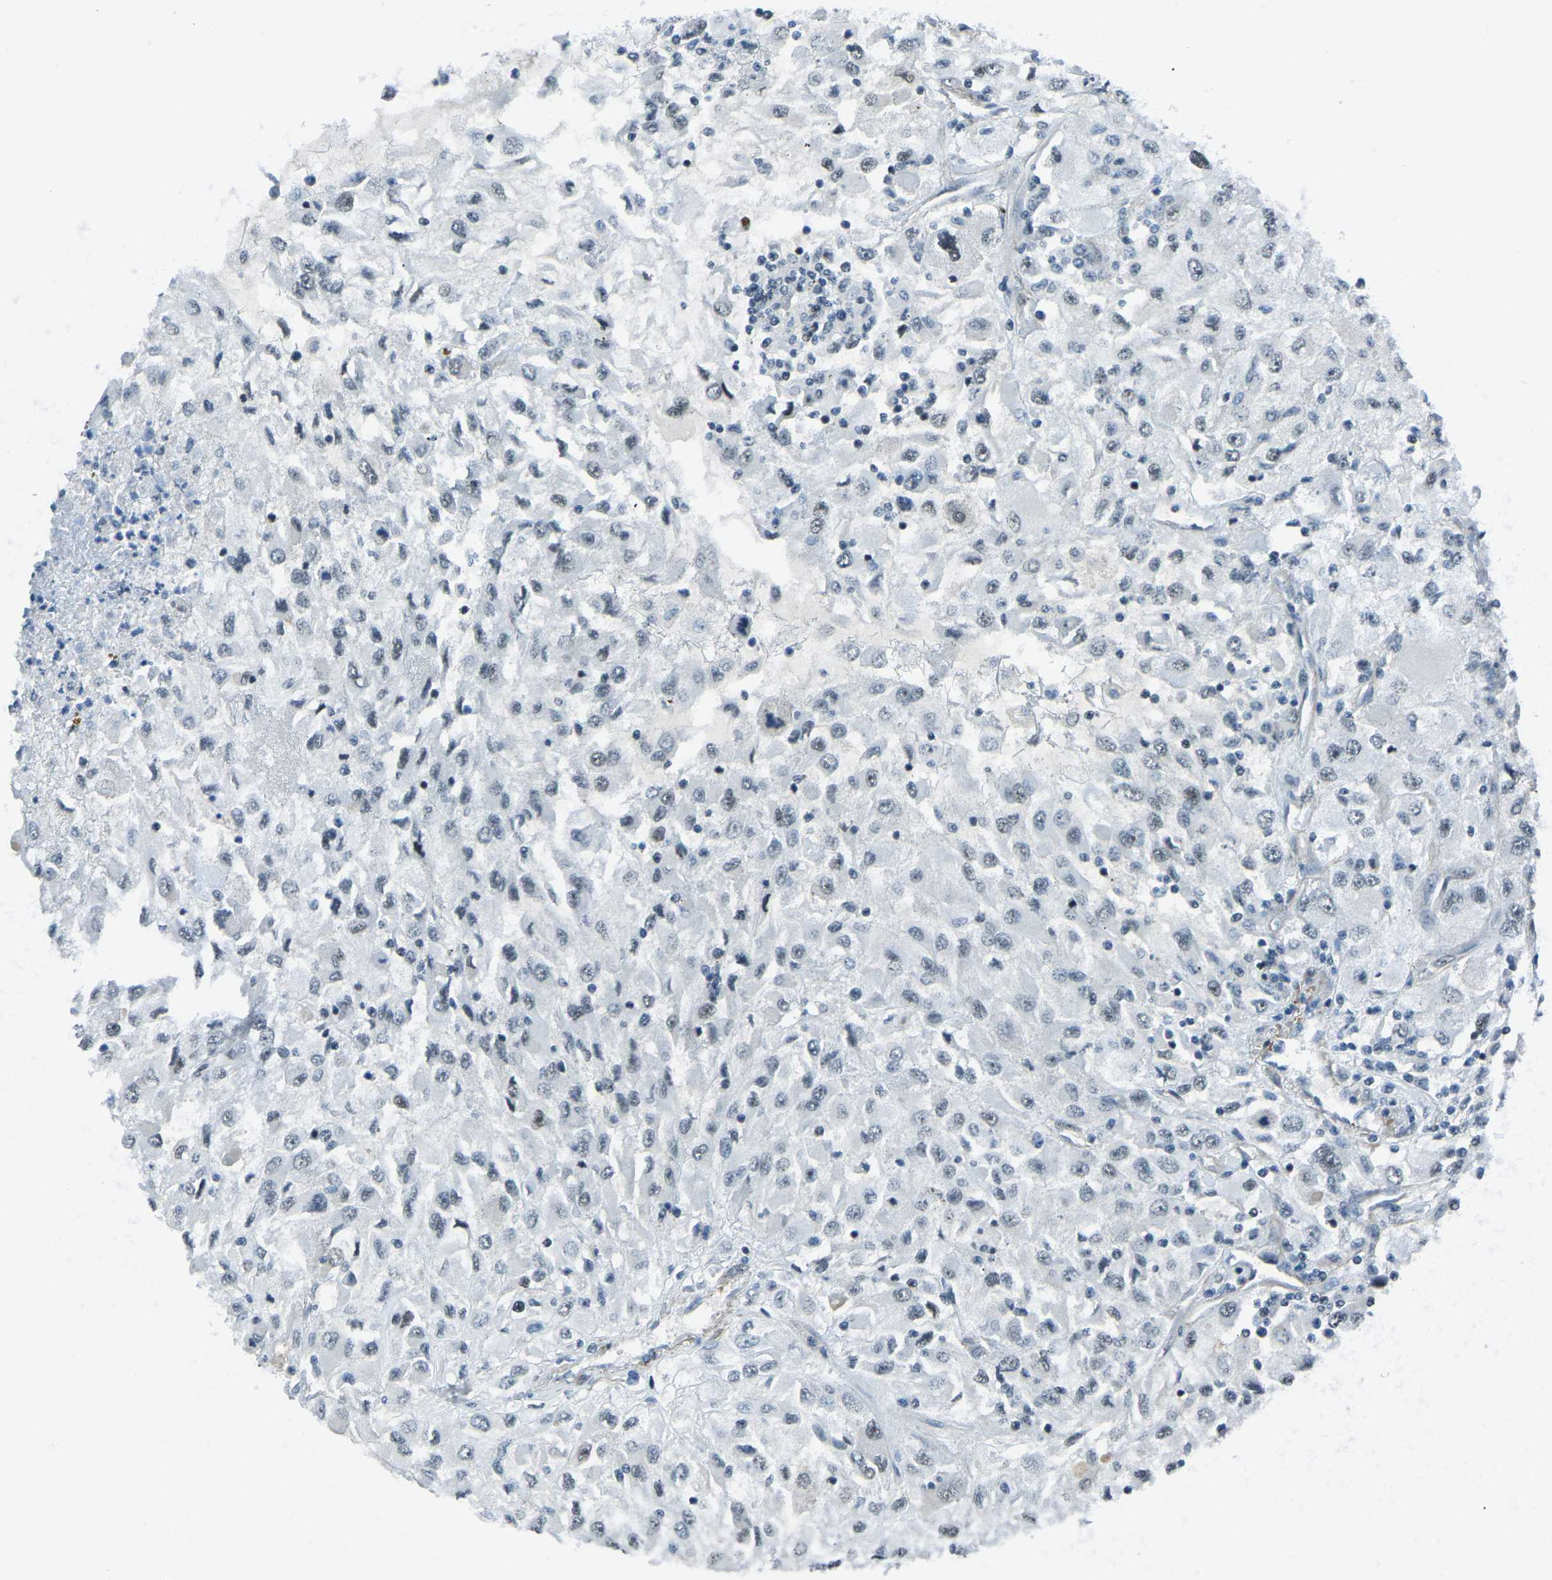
{"staining": {"intensity": "negative", "quantity": "none", "location": "none"}, "tissue": "renal cancer", "cell_type": "Tumor cells", "image_type": "cancer", "snomed": [{"axis": "morphology", "description": "Adenocarcinoma, NOS"}, {"axis": "topography", "description": "Kidney"}], "caption": "This is a image of IHC staining of adenocarcinoma (renal), which shows no staining in tumor cells.", "gene": "PRCC", "patient": {"sex": "female", "age": 52}}